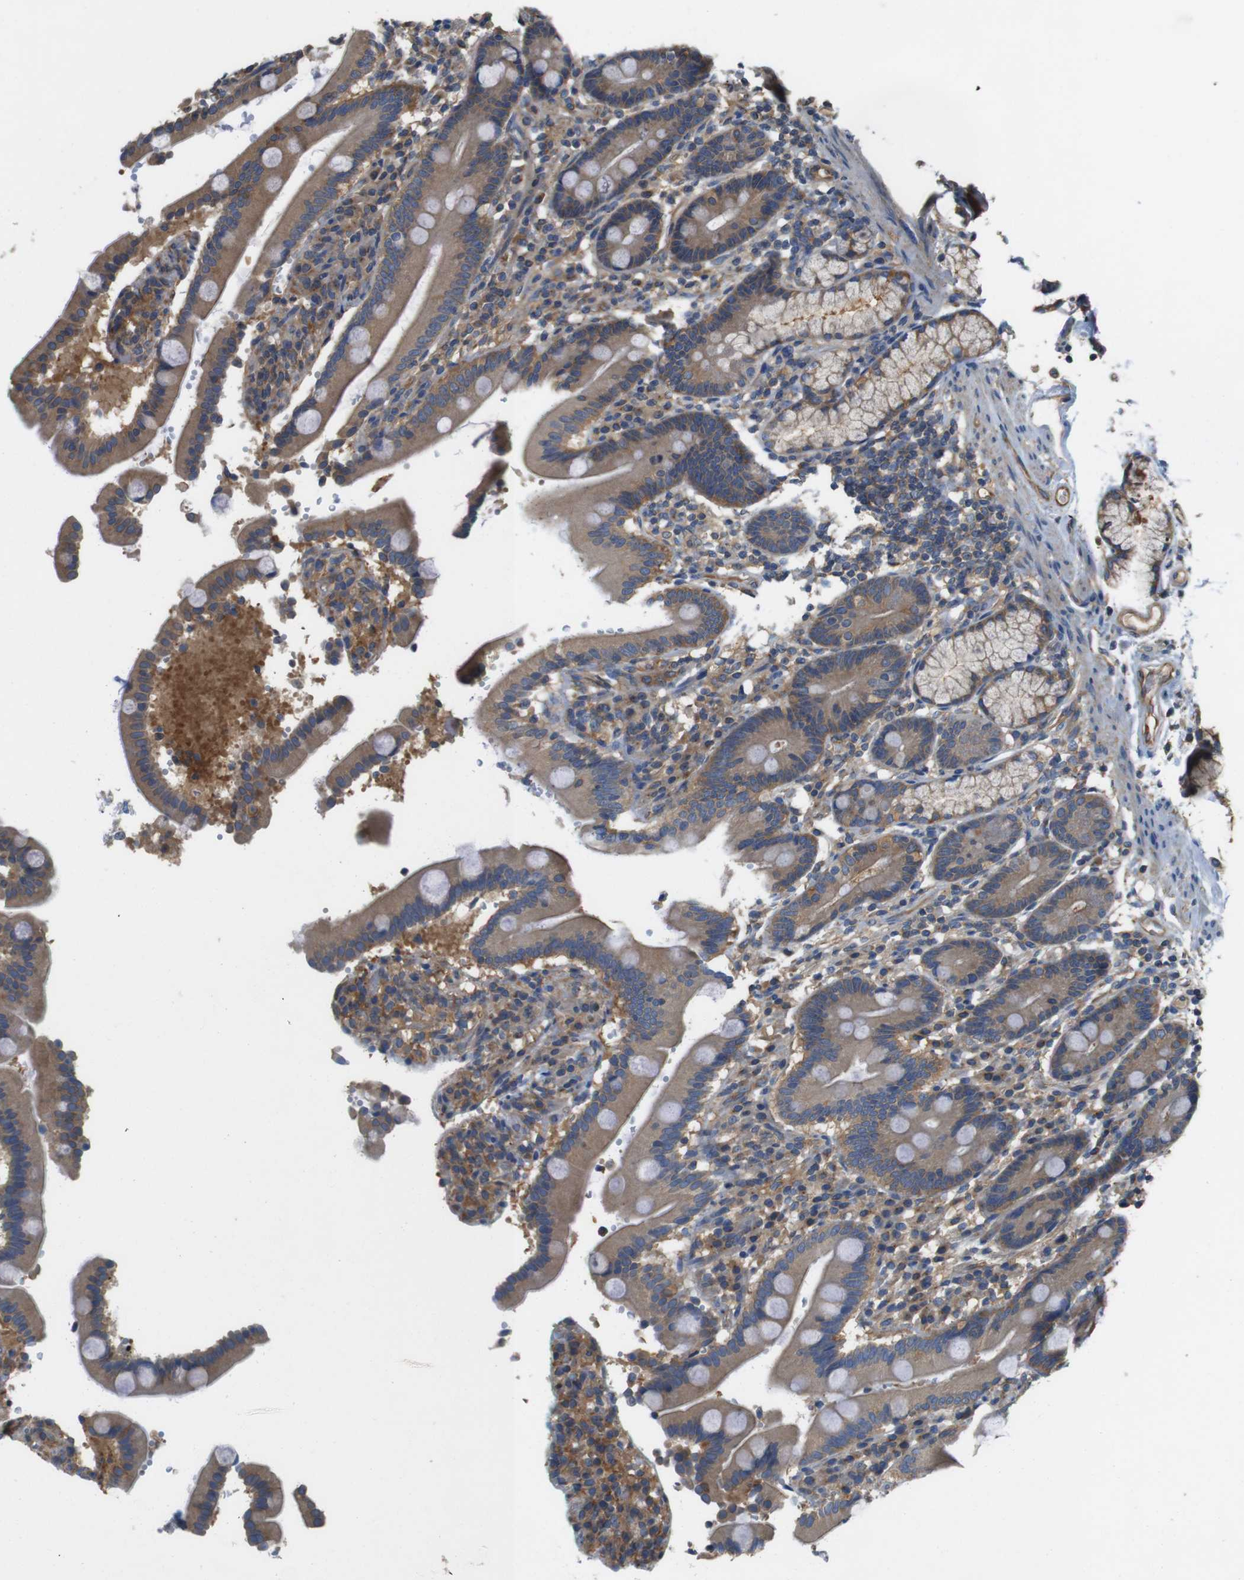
{"staining": {"intensity": "moderate", "quantity": ">75%", "location": "cytoplasmic/membranous"}, "tissue": "duodenum", "cell_type": "Glandular cells", "image_type": "normal", "snomed": [{"axis": "morphology", "description": "Normal tissue, NOS"}, {"axis": "topography", "description": "Small intestine, NOS"}], "caption": "Approximately >75% of glandular cells in benign human duodenum show moderate cytoplasmic/membranous protein expression as visualized by brown immunohistochemical staining.", "gene": "DCTN1", "patient": {"sex": "female", "age": 71}}